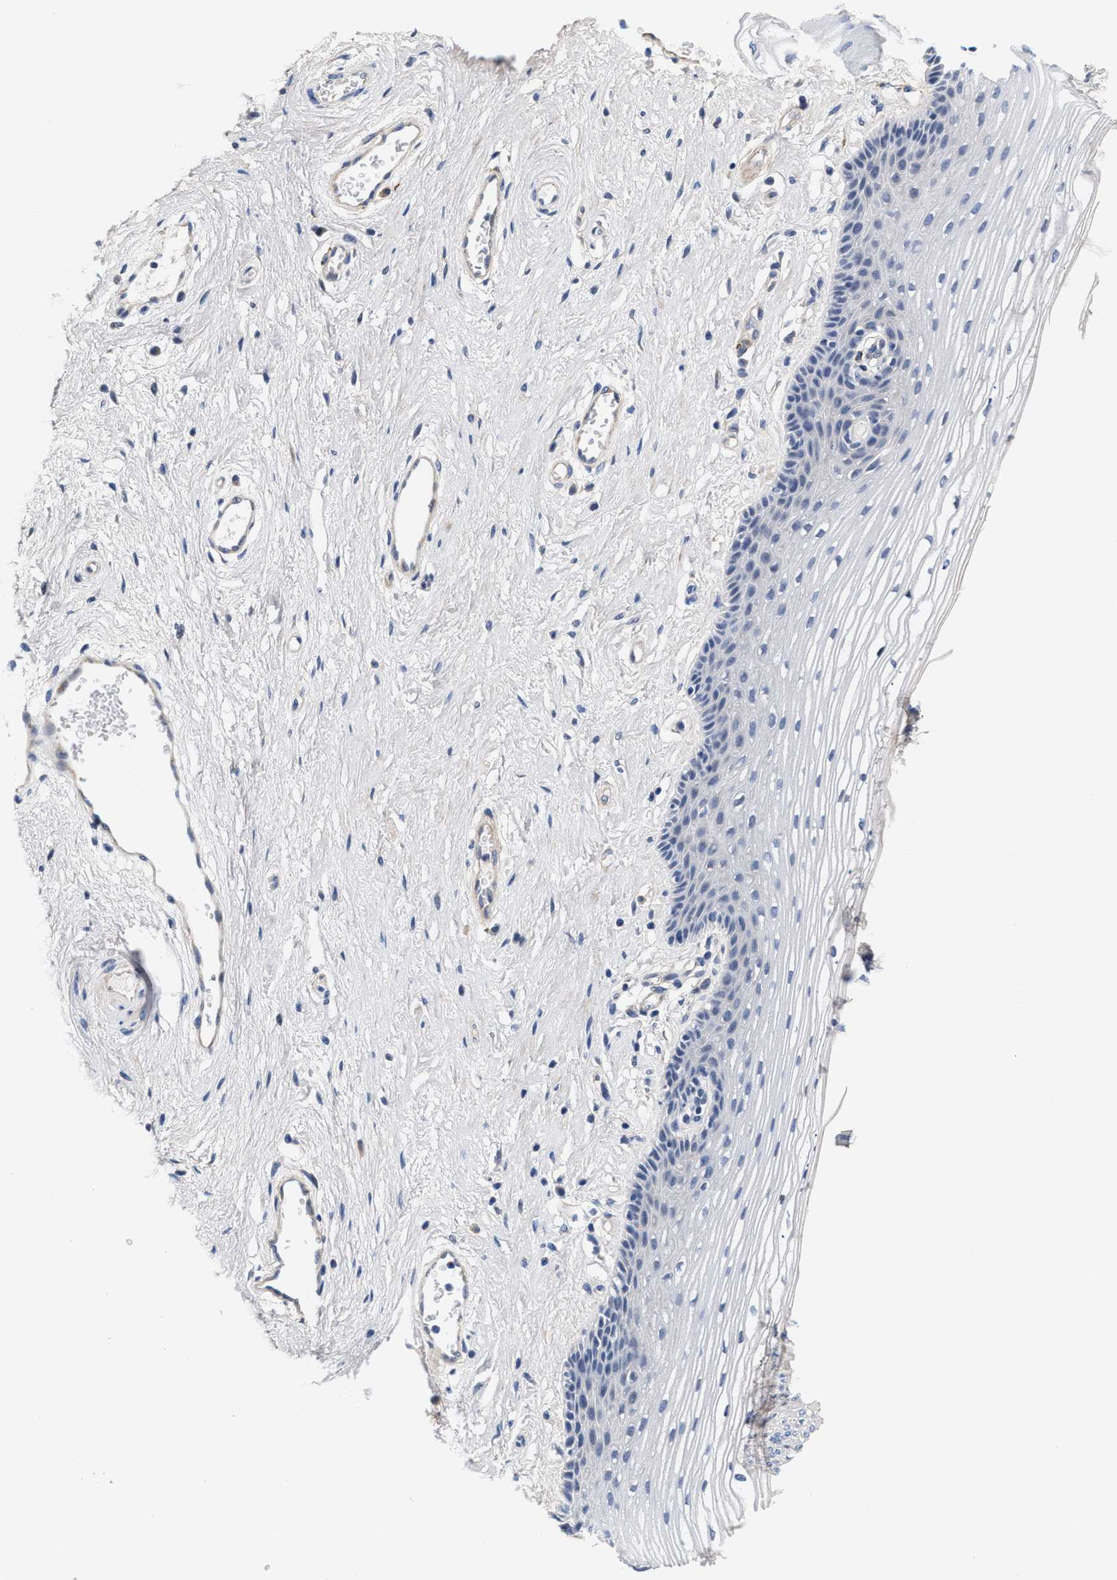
{"staining": {"intensity": "negative", "quantity": "none", "location": "none"}, "tissue": "vagina", "cell_type": "Squamous epithelial cells", "image_type": "normal", "snomed": [{"axis": "morphology", "description": "Normal tissue, NOS"}, {"axis": "topography", "description": "Vagina"}], "caption": "High power microscopy micrograph of an IHC micrograph of normal vagina, revealing no significant staining in squamous epithelial cells. The staining is performed using DAB brown chromogen with nuclei counter-stained in using hematoxylin.", "gene": "ACTL7B", "patient": {"sex": "female", "age": 46}}